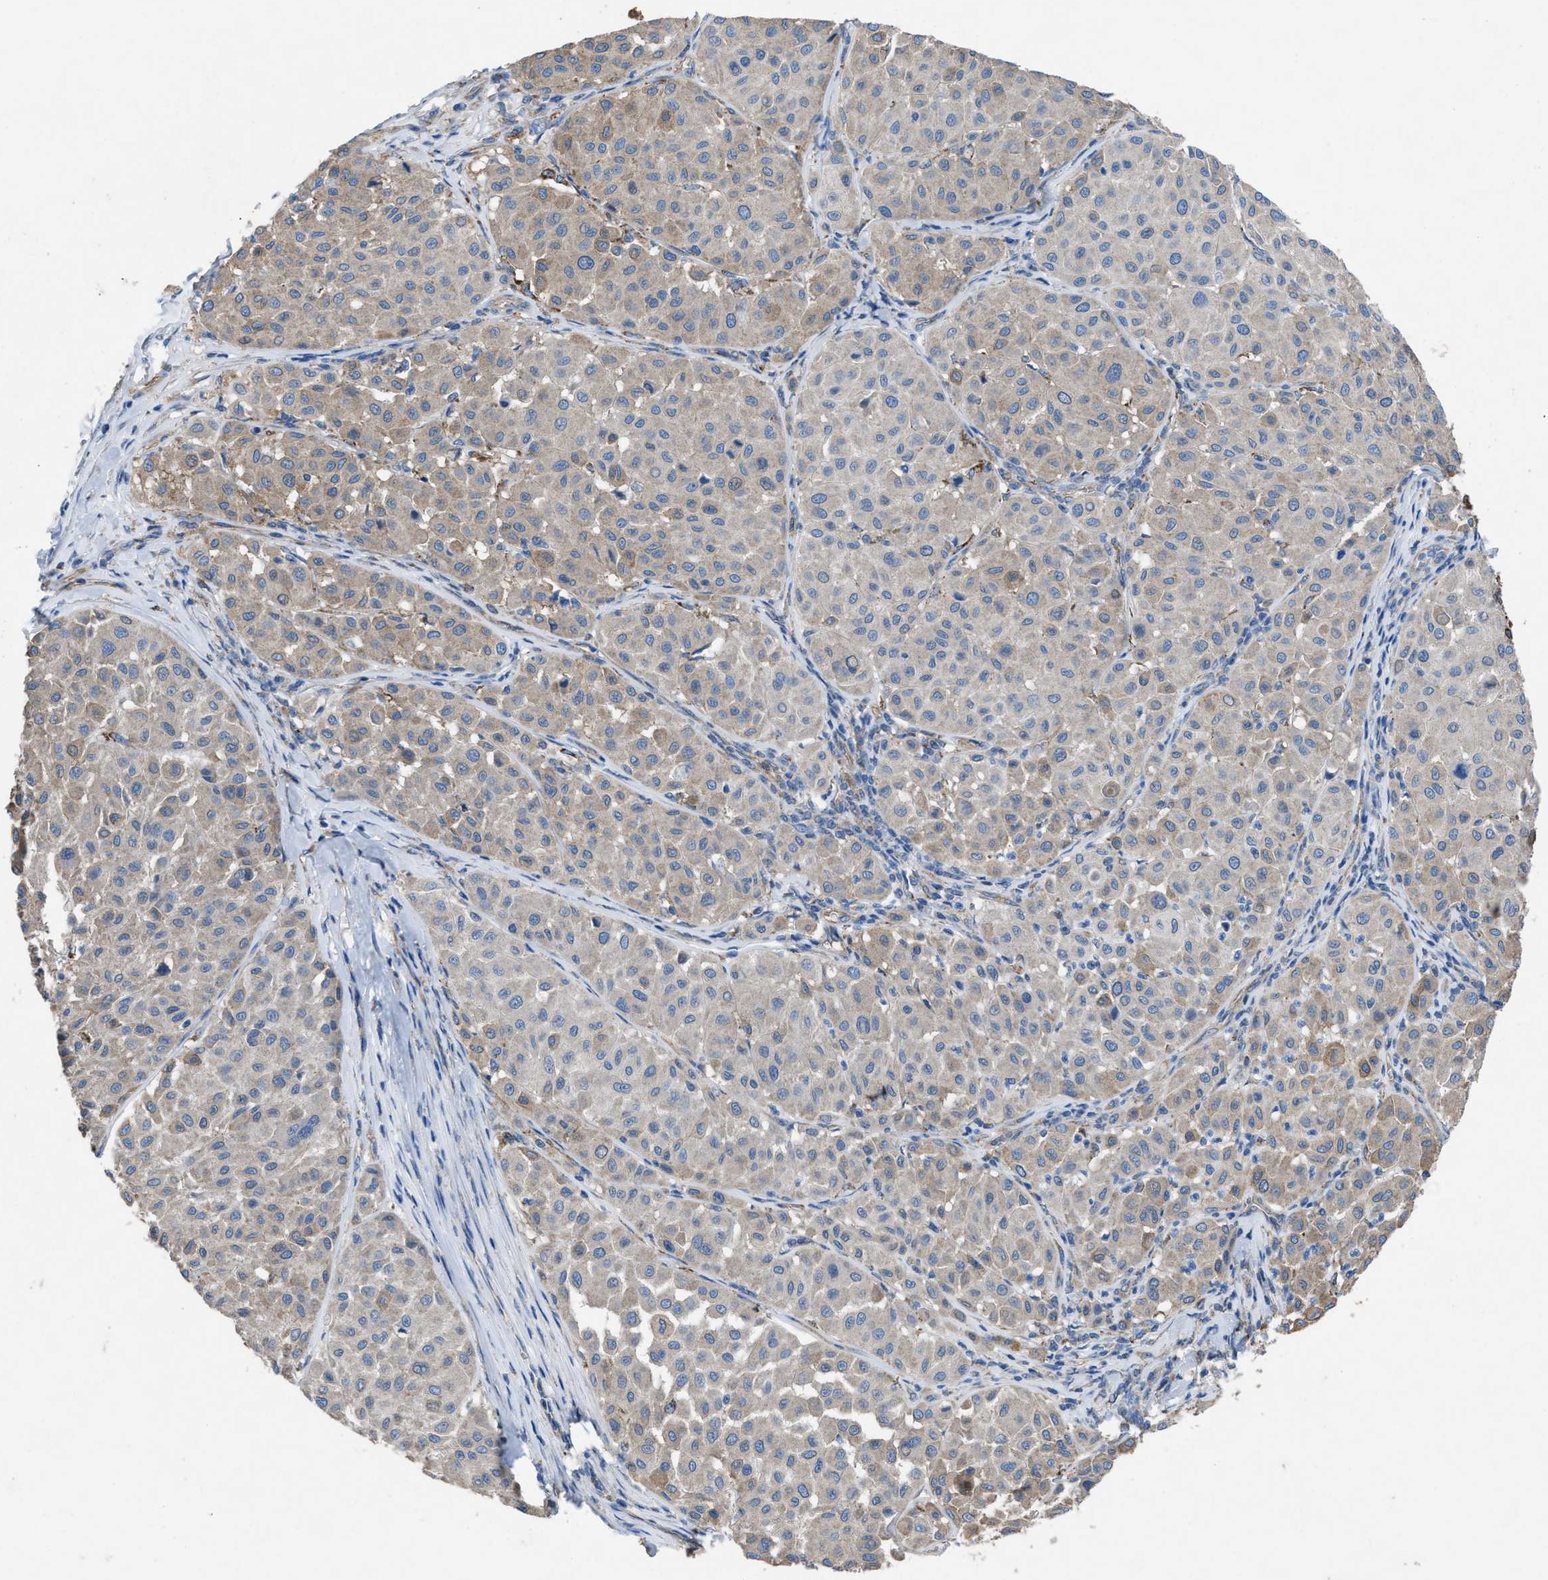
{"staining": {"intensity": "weak", "quantity": "25%-75%", "location": "cytoplasmic/membranous"}, "tissue": "melanoma", "cell_type": "Tumor cells", "image_type": "cancer", "snomed": [{"axis": "morphology", "description": "Malignant melanoma, Metastatic site"}, {"axis": "topography", "description": "Soft tissue"}], "caption": "Immunohistochemistry staining of malignant melanoma (metastatic site), which shows low levels of weak cytoplasmic/membranous positivity in about 25%-75% of tumor cells indicating weak cytoplasmic/membranous protein staining. The staining was performed using DAB (3,3'-diaminobenzidine) (brown) for protein detection and nuclei were counterstained in hematoxylin (blue).", "gene": "DOLPP1", "patient": {"sex": "male", "age": 41}}